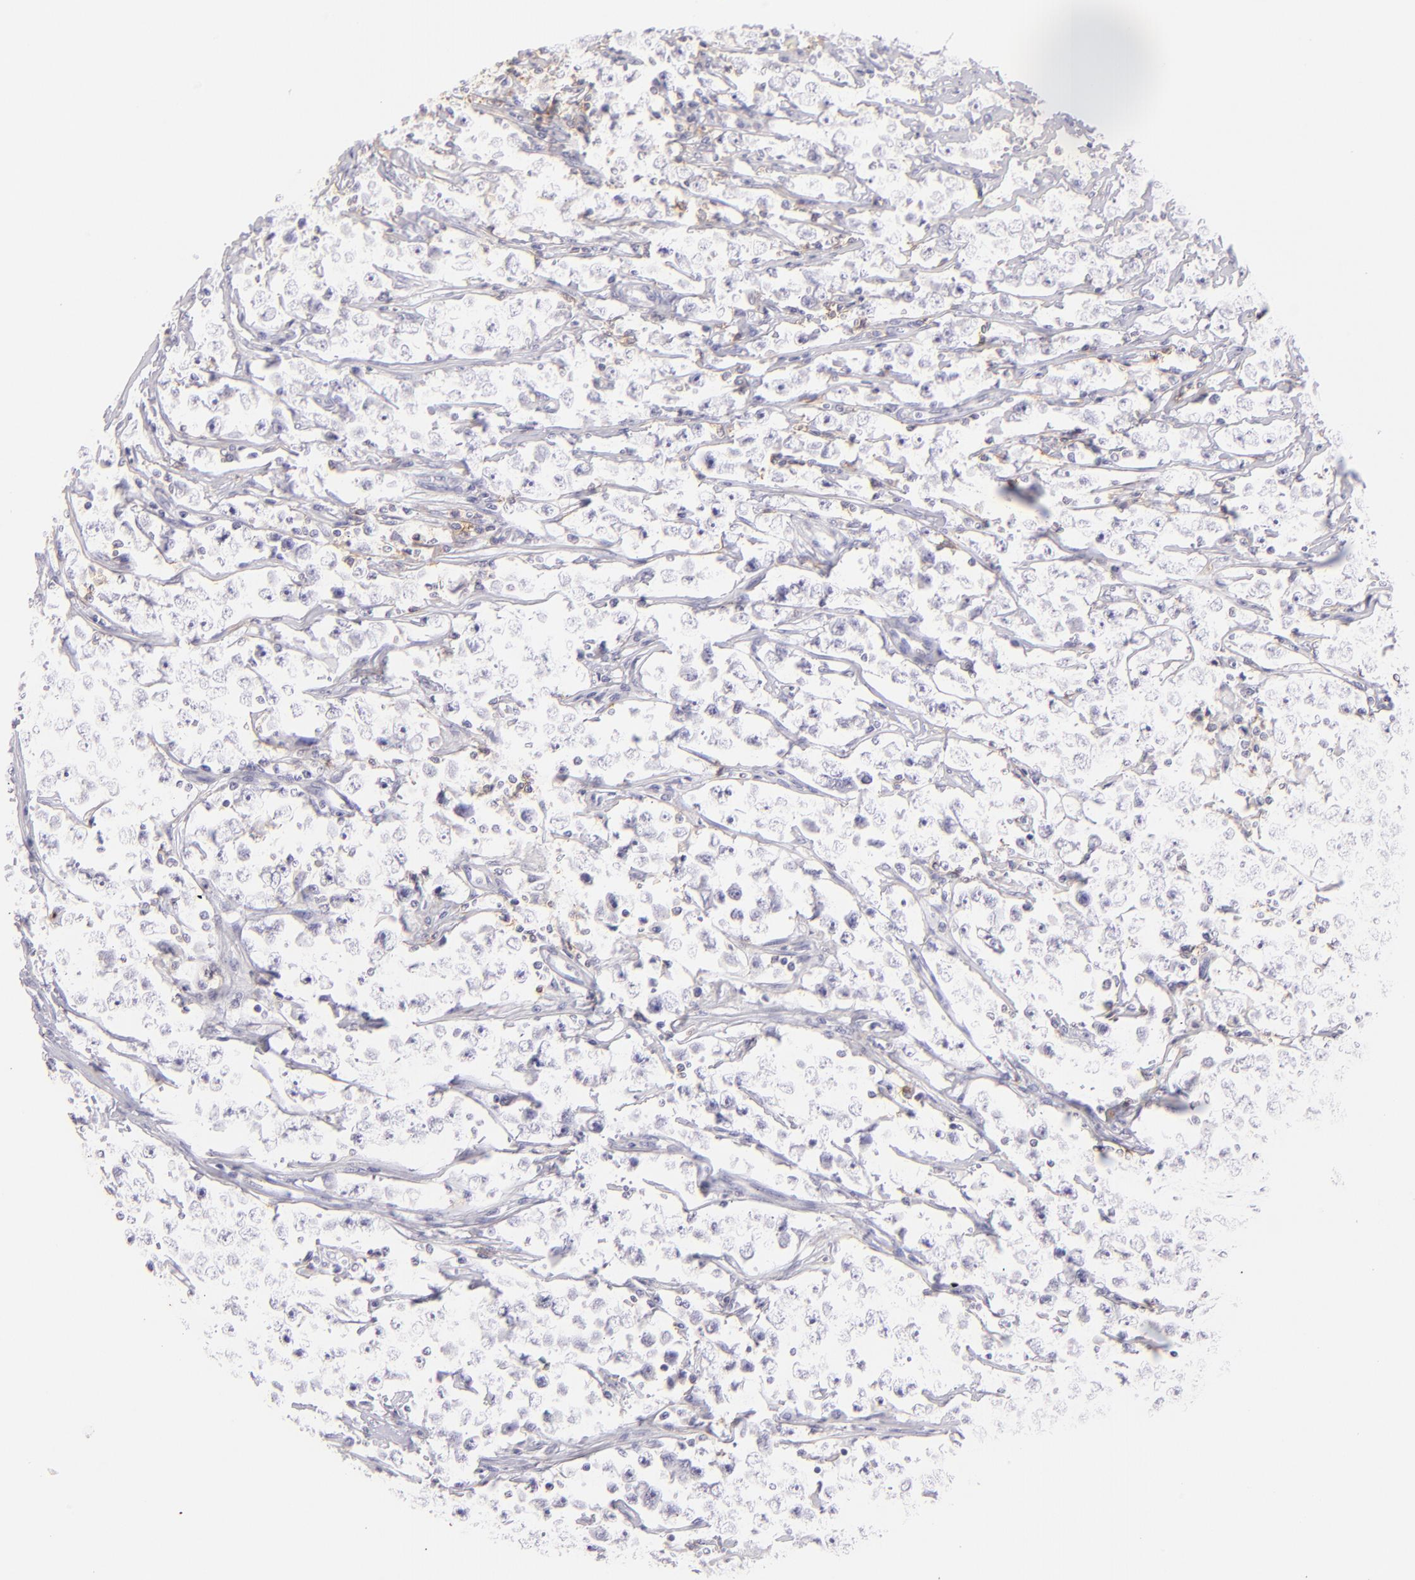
{"staining": {"intensity": "negative", "quantity": "none", "location": "none"}, "tissue": "testis cancer", "cell_type": "Tumor cells", "image_type": "cancer", "snomed": [{"axis": "morphology", "description": "Seminoma, NOS"}, {"axis": "topography", "description": "Testis"}], "caption": "Micrograph shows no protein expression in tumor cells of testis cancer (seminoma) tissue.", "gene": "CD69", "patient": {"sex": "male", "age": 33}}